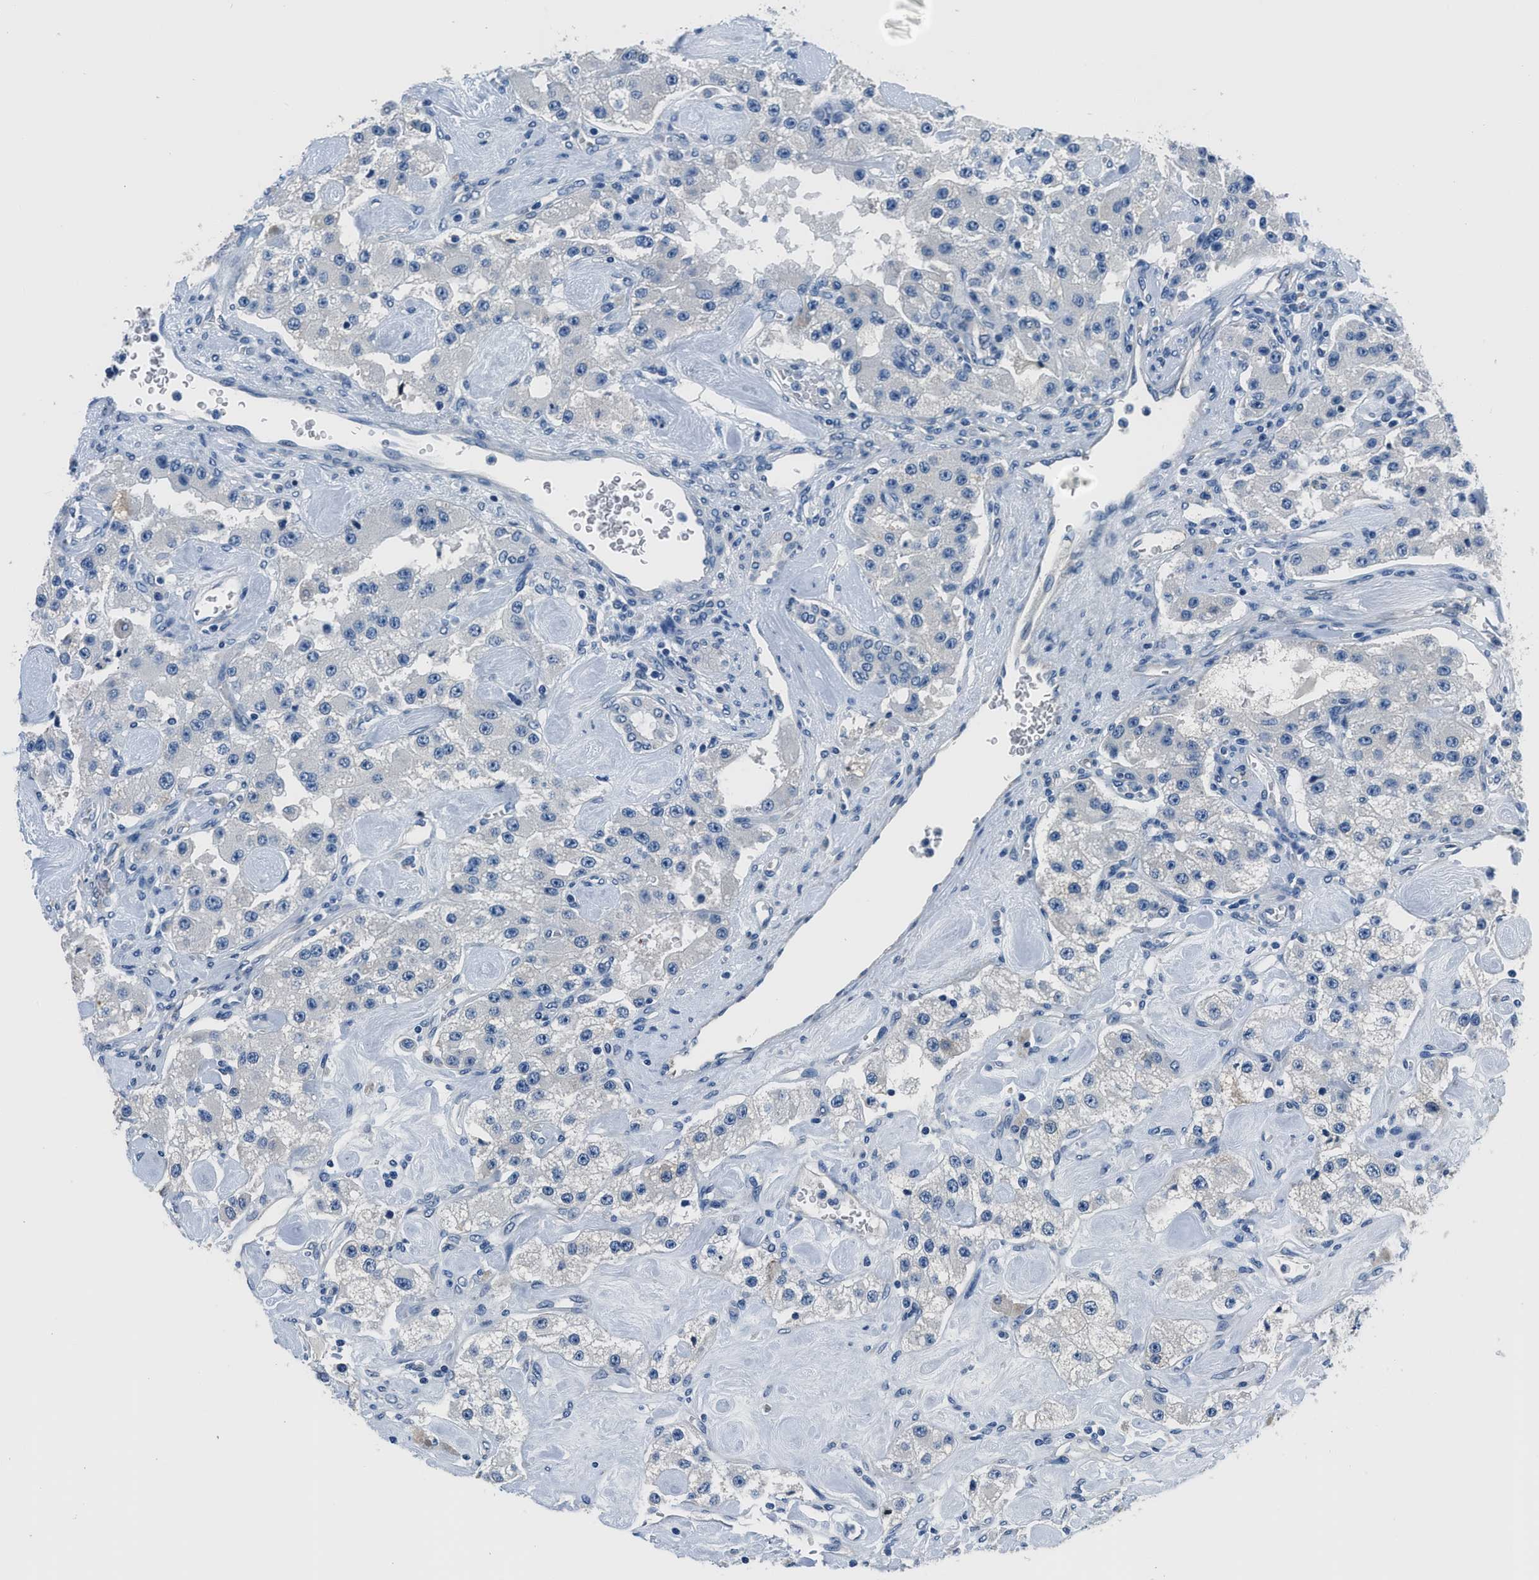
{"staining": {"intensity": "negative", "quantity": "none", "location": "none"}, "tissue": "carcinoid", "cell_type": "Tumor cells", "image_type": "cancer", "snomed": [{"axis": "morphology", "description": "Carcinoid, malignant, NOS"}, {"axis": "topography", "description": "Pancreas"}], "caption": "There is no significant expression in tumor cells of malignant carcinoid.", "gene": "GJA3", "patient": {"sex": "male", "age": 41}}